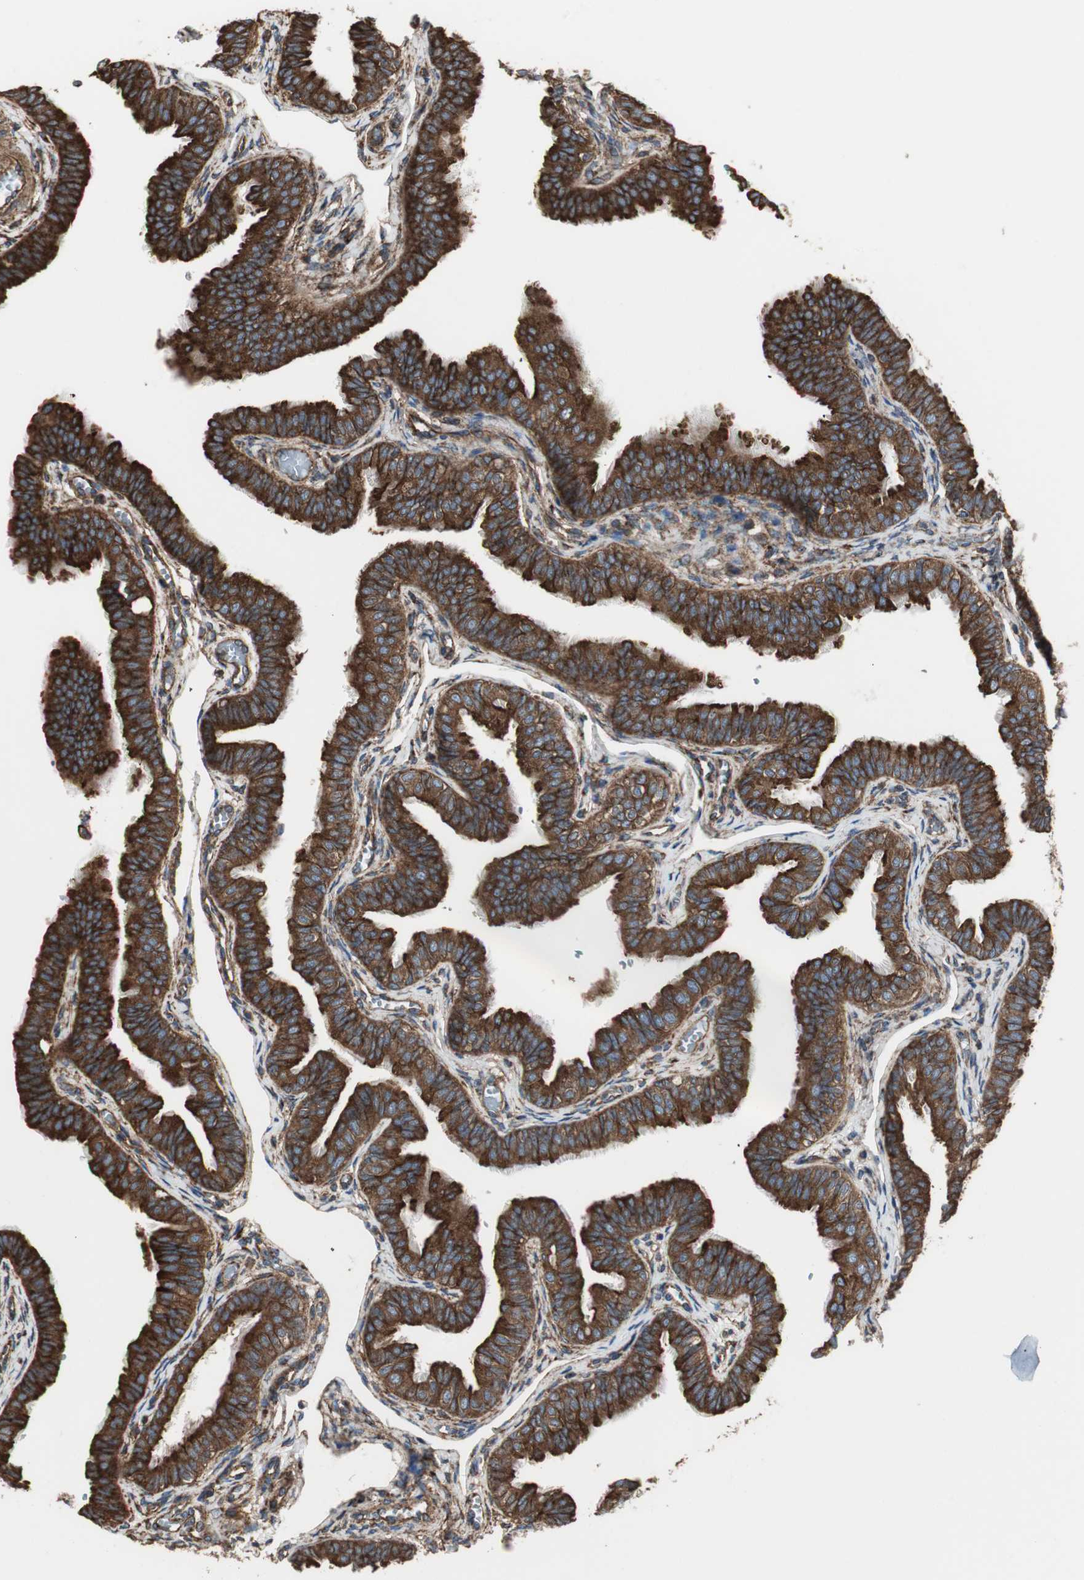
{"staining": {"intensity": "strong", "quantity": ">75%", "location": "cytoplasmic/membranous"}, "tissue": "fallopian tube", "cell_type": "Glandular cells", "image_type": "normal", "snomed": [{"axis": "morphology", "description": "Normal tissue, NOS"}, {"axis": "morphology", "description": "Dermoid, NOS"}, {"axis": "topography", "description": "Fallopian tube"}], "caption": "IHC staining of benign fallopian tube, which reveals high levels of strong cytoplasmic/membranous expression in approximately >75% of glandular cells indicating strong cytoplasmic/membranous protein staining. The staining was performed using DAB (3,3'-diaminobenzidine) (brown) for protein detection and nuclei were counterstained in hematoxylin (blue).", "gene": "H6PD", "patient": {"sex": "female", "age": 33}}